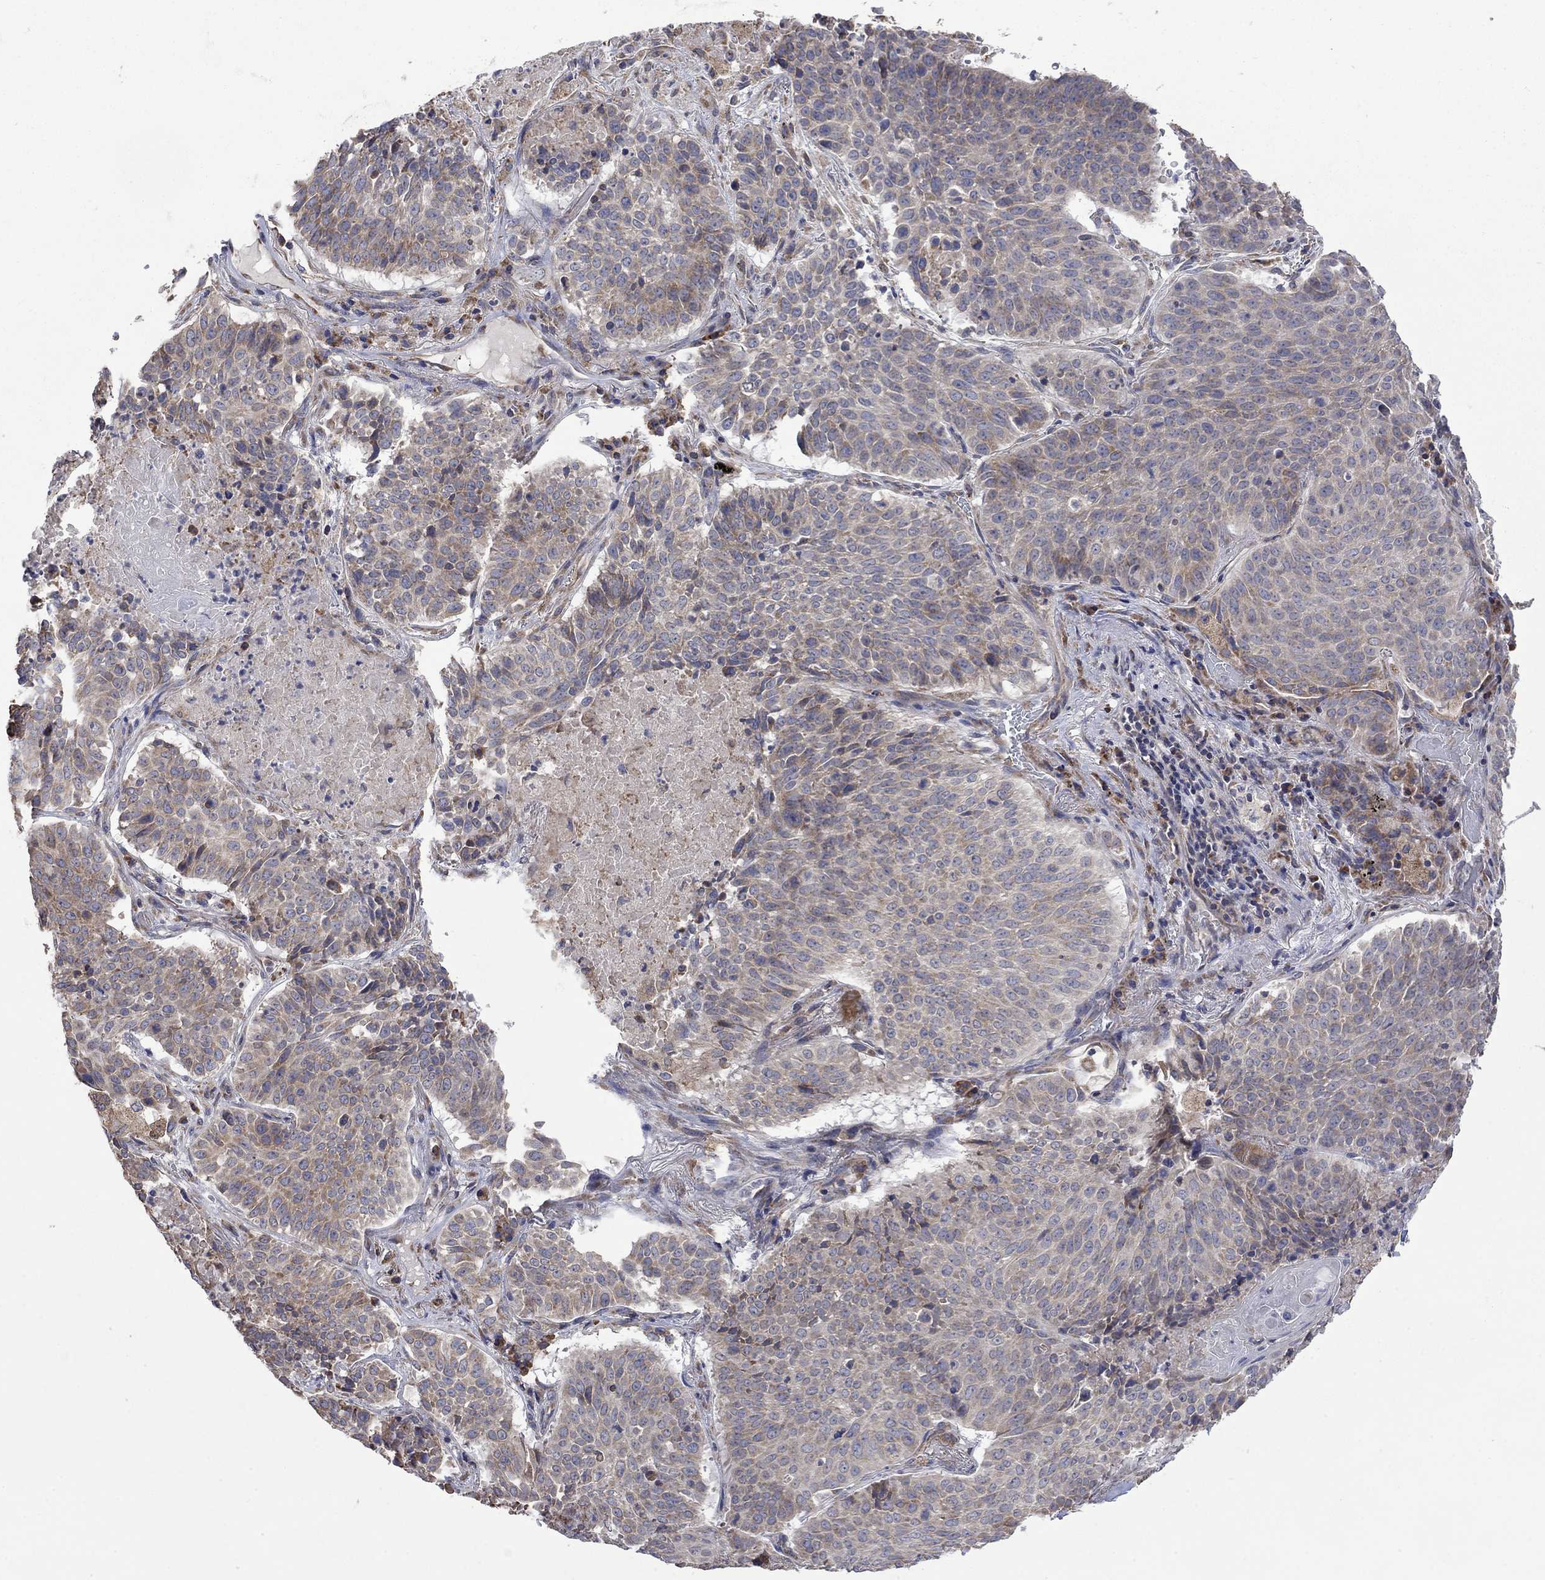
{"staining": {"intensity": "moderate", "quantity": "<25%", "location": "cytoplasmic/membranous"}, "tissue": "lung cancer", "cell_type": "Tumor cells", "image_type": "cancer", "snomed": [{"axis": "morphology", "description": "Squamous cell carcinoma, NOS"}, {"axis": "topography", "description": "Lung"}], "caption": "Brown immunohistochemical staining in lung cancer displays moderate cytoplasmic/membranous staining in approximately <25% of tumor cells.", "gene": "FURIN", "patient": {"sex": "male", "age": 64}}